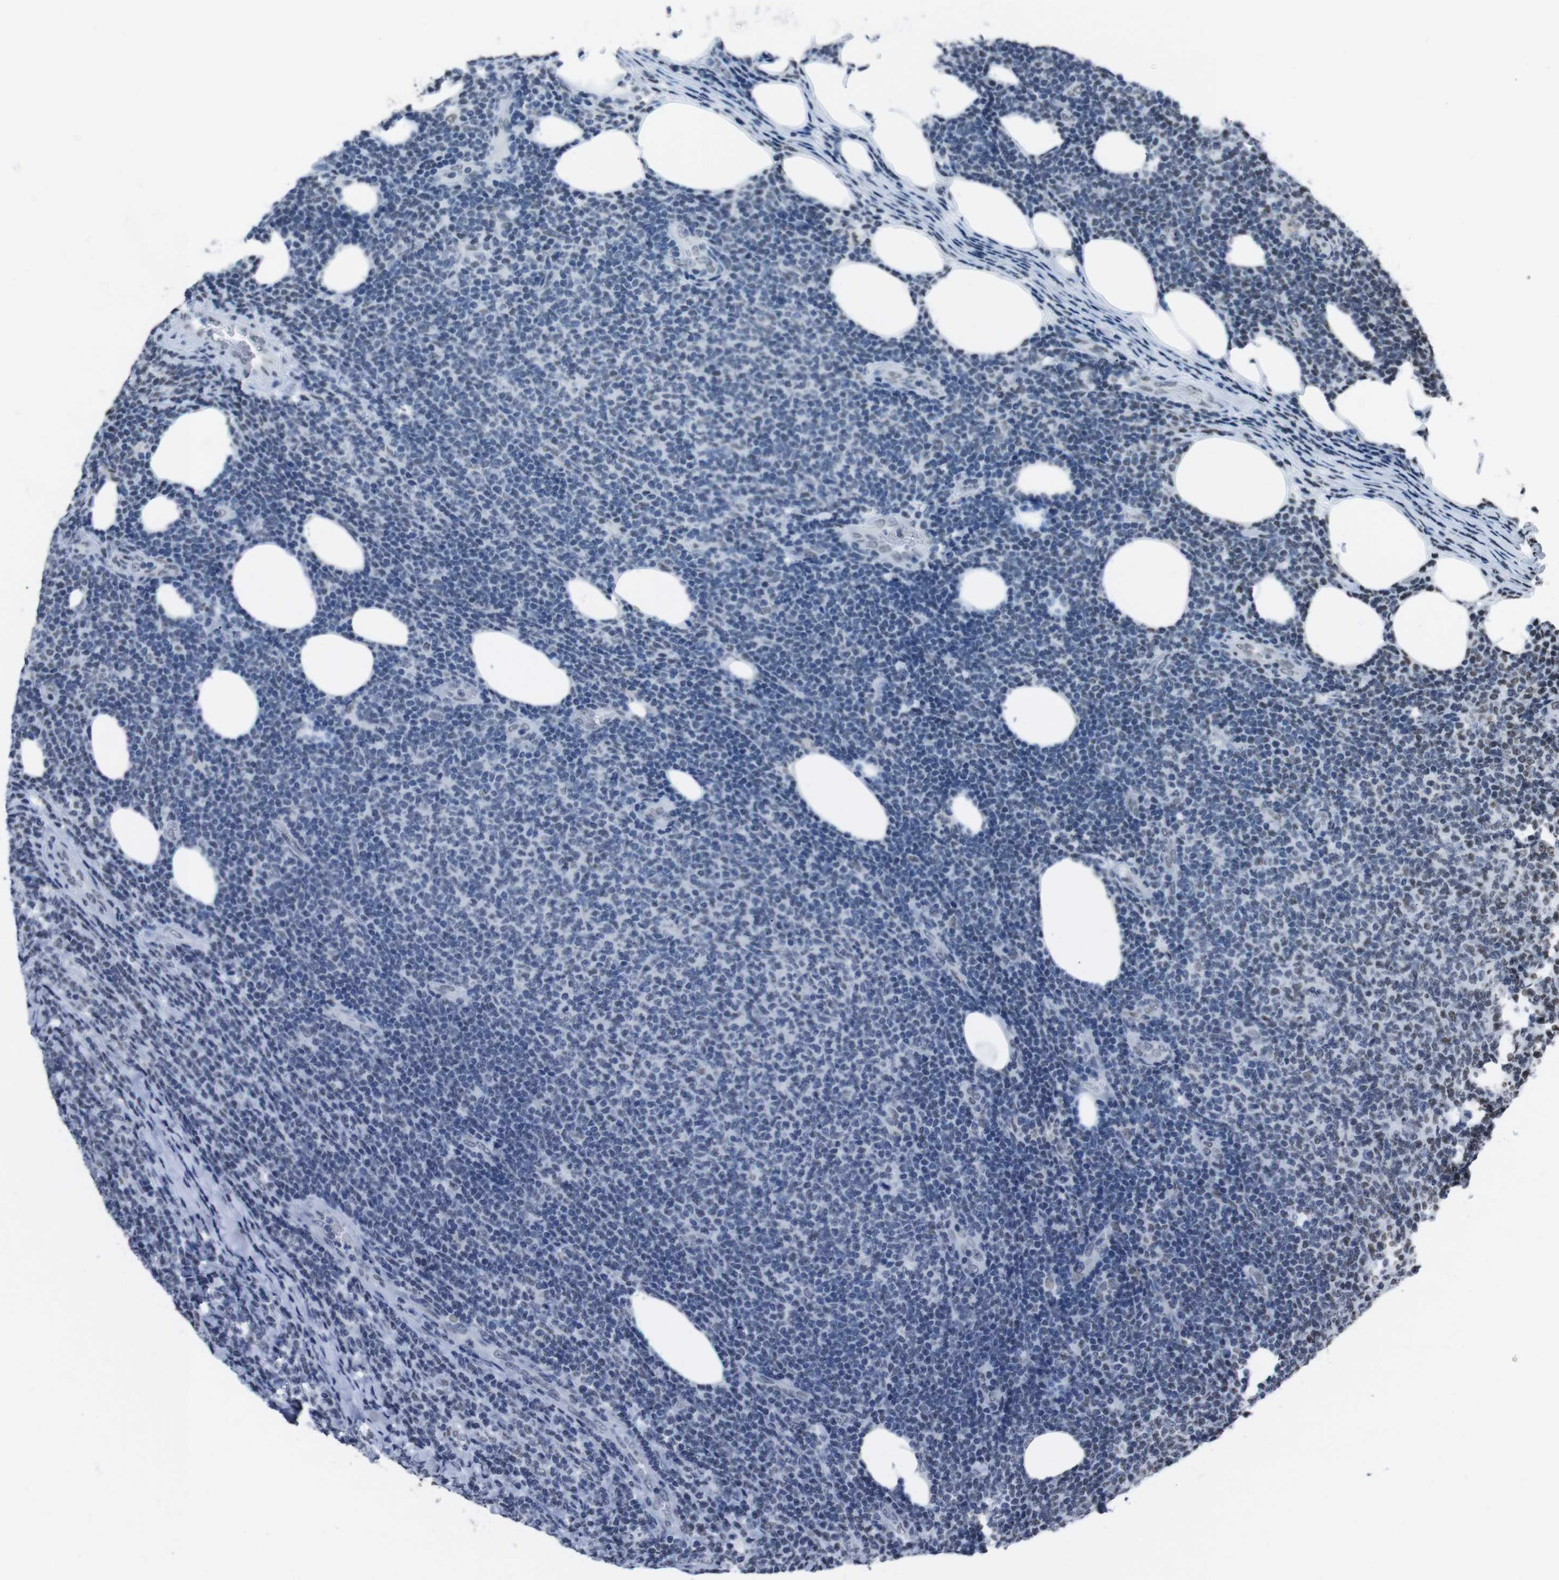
{"staining": {"intensity": "weak", "quantity": "<25%", "location": "nuclear"}, "tissue": "lymphoma", "cell_type": "Tumor cells", "image_type": "cancer", "snomed": [{"axis": "morphology", "description": "Malignant lymphoma, non-Hodgkin's type, Low grade"}, {"axis": "topography", "description": "Lymph node"}], "caption": "Tumor cells show no significant protein staining in lymphoma.", "gene": "PIP4P2", "patient": {"sex": "male", "age": 66}}